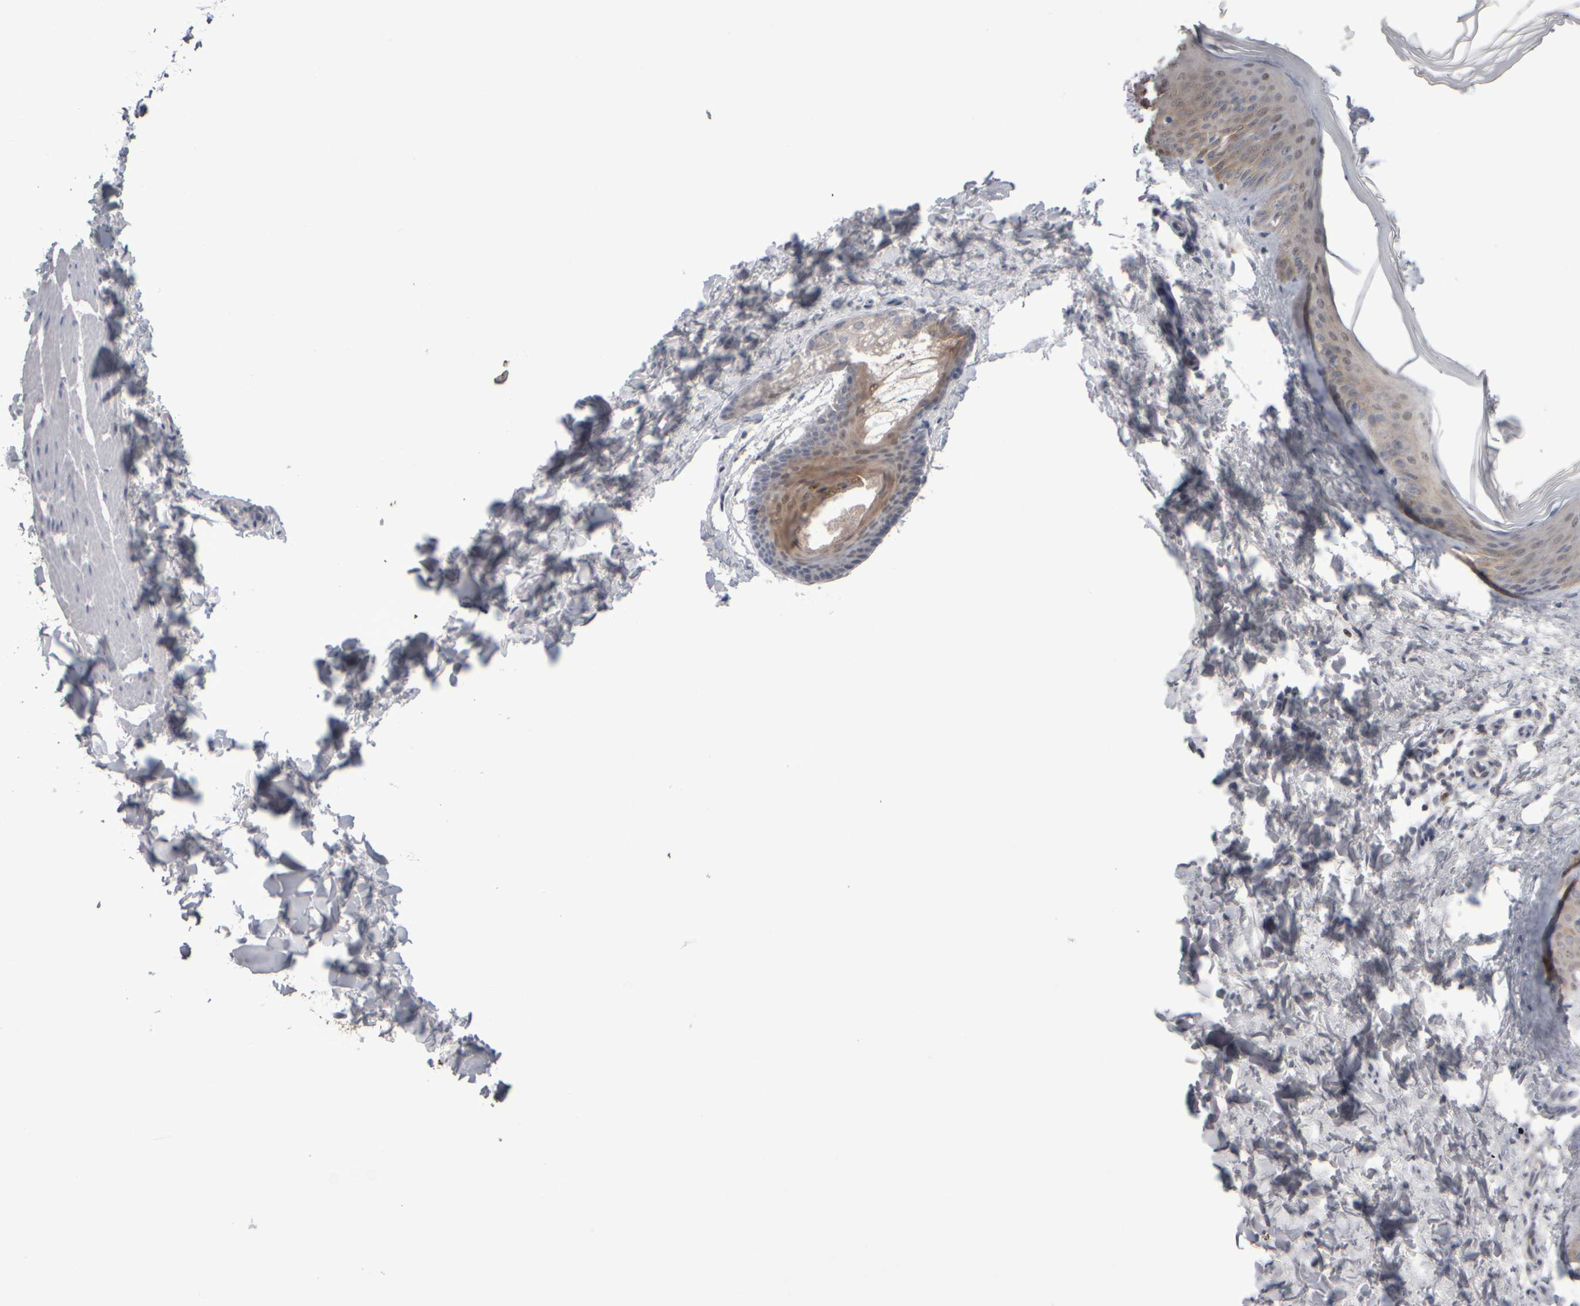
{"staining": {"intensity": "negative", "quantity": "none", "location": "none"}, "tissue": "skin", "cell_type": "Fibroblasts", "image_type": "normal", "snomed": [{"axis": "morphology", "description": "Normal tissue, NOS"}, {"axis": "topography", "description": "Skin"}], "caption": "High power microscopy photomicrograph of an immunohistochemistry (IHC) micrograph of benign skin, revealing no significant staining in fibroblasts.", "gene": "EPHX2", "patient": {"sex": "female", "age": 27}}